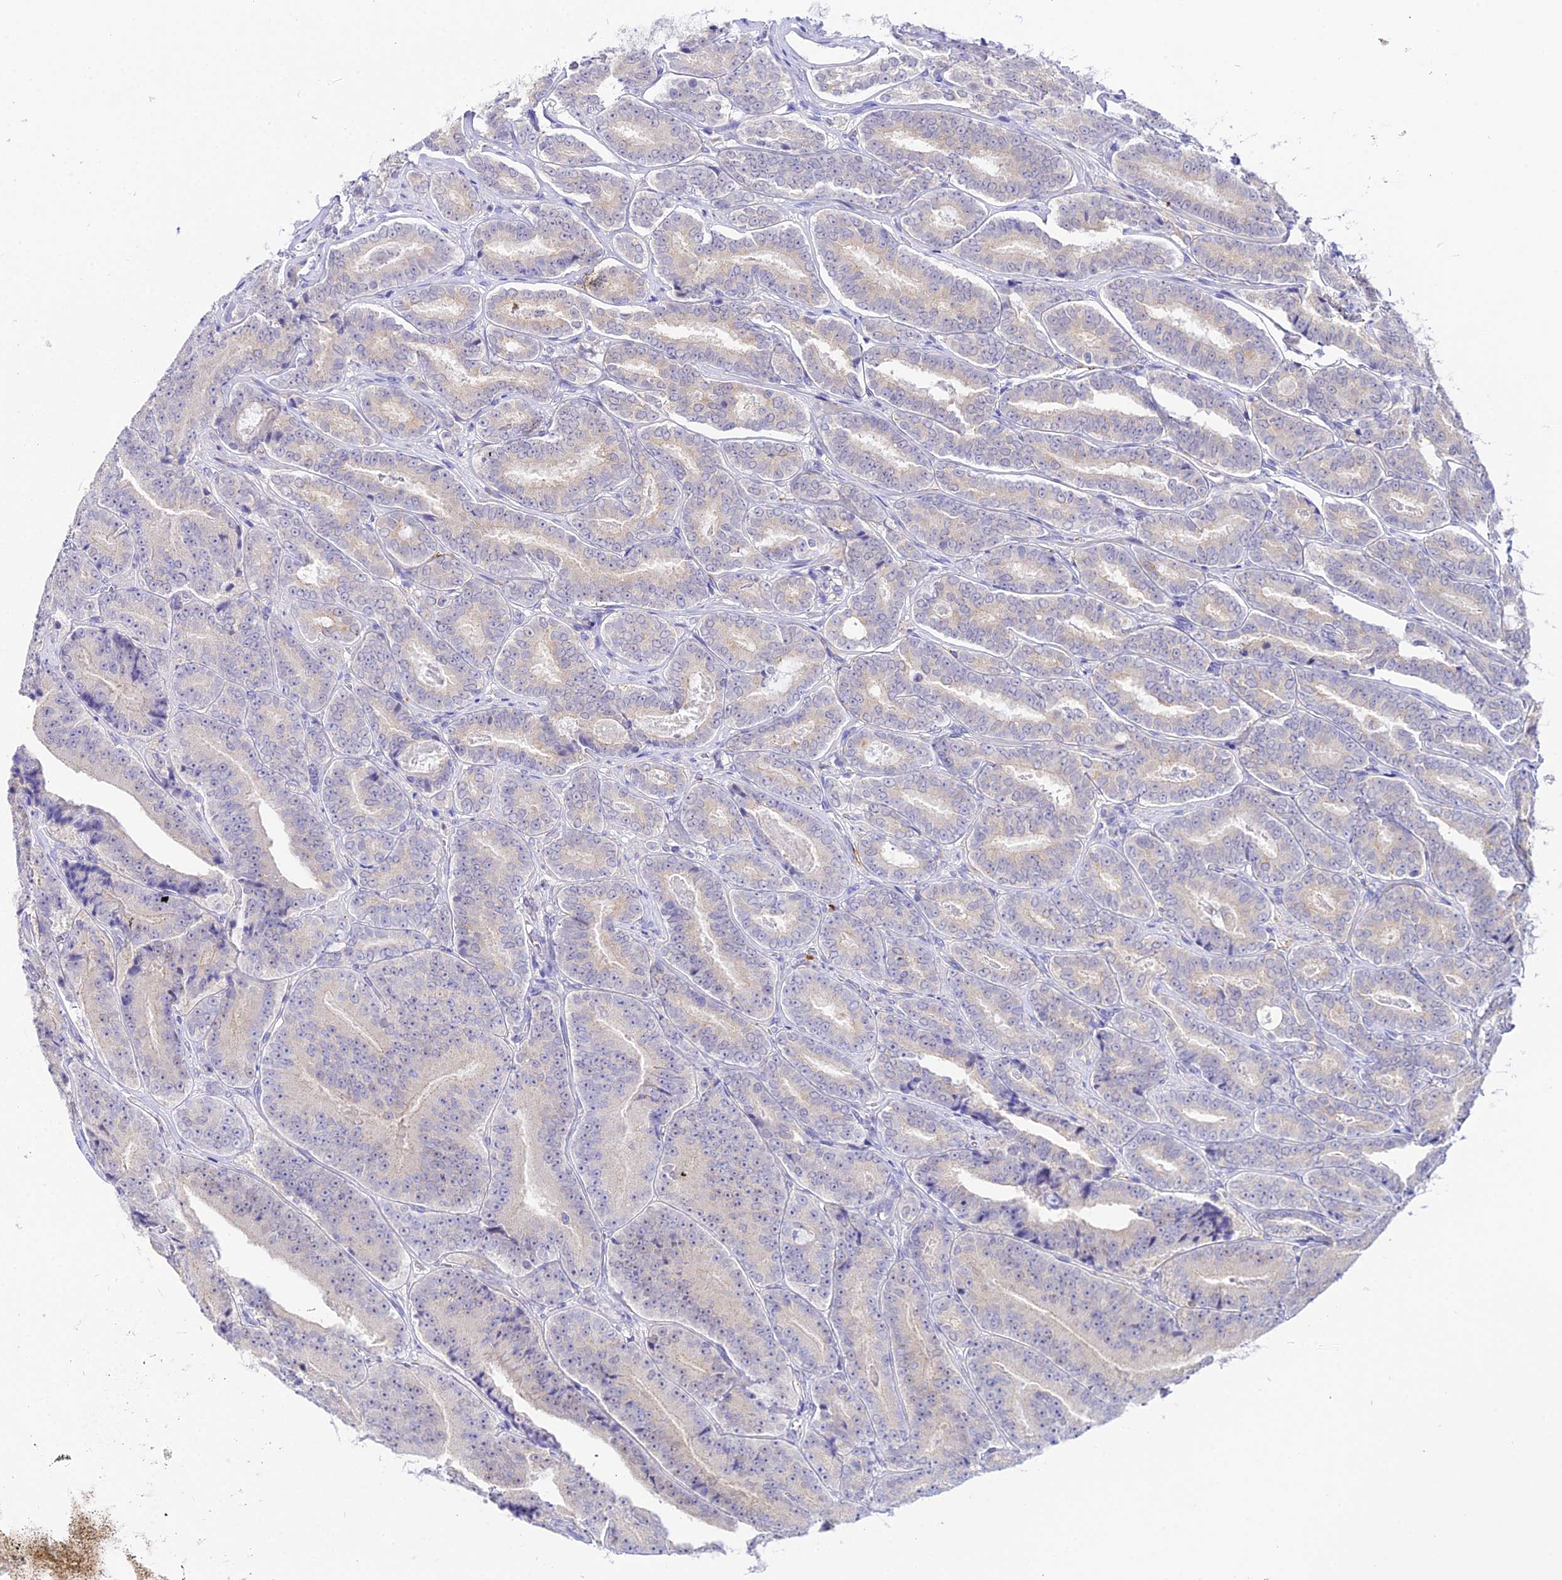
{"staining": {"intensity": "negative", "quantity": "none", "location": "none"}, "tissue": "prostate cancer", "cell_type": "Tumor cells", "image_type": "cancer", "snomed": [{"axis": "morphology", "description": "Adenocarcinoma, High grade"}, {"axis": "topography", "description": "Prostate"}], "caption": "This is a photomicrograph of immunohistochemistry staining of adenocarcinoma (high-grade) (prostate), which shows no expression in tumor cells.", "gene": "ATG16L2", "patient": {"sex": "male", "age": 72}}